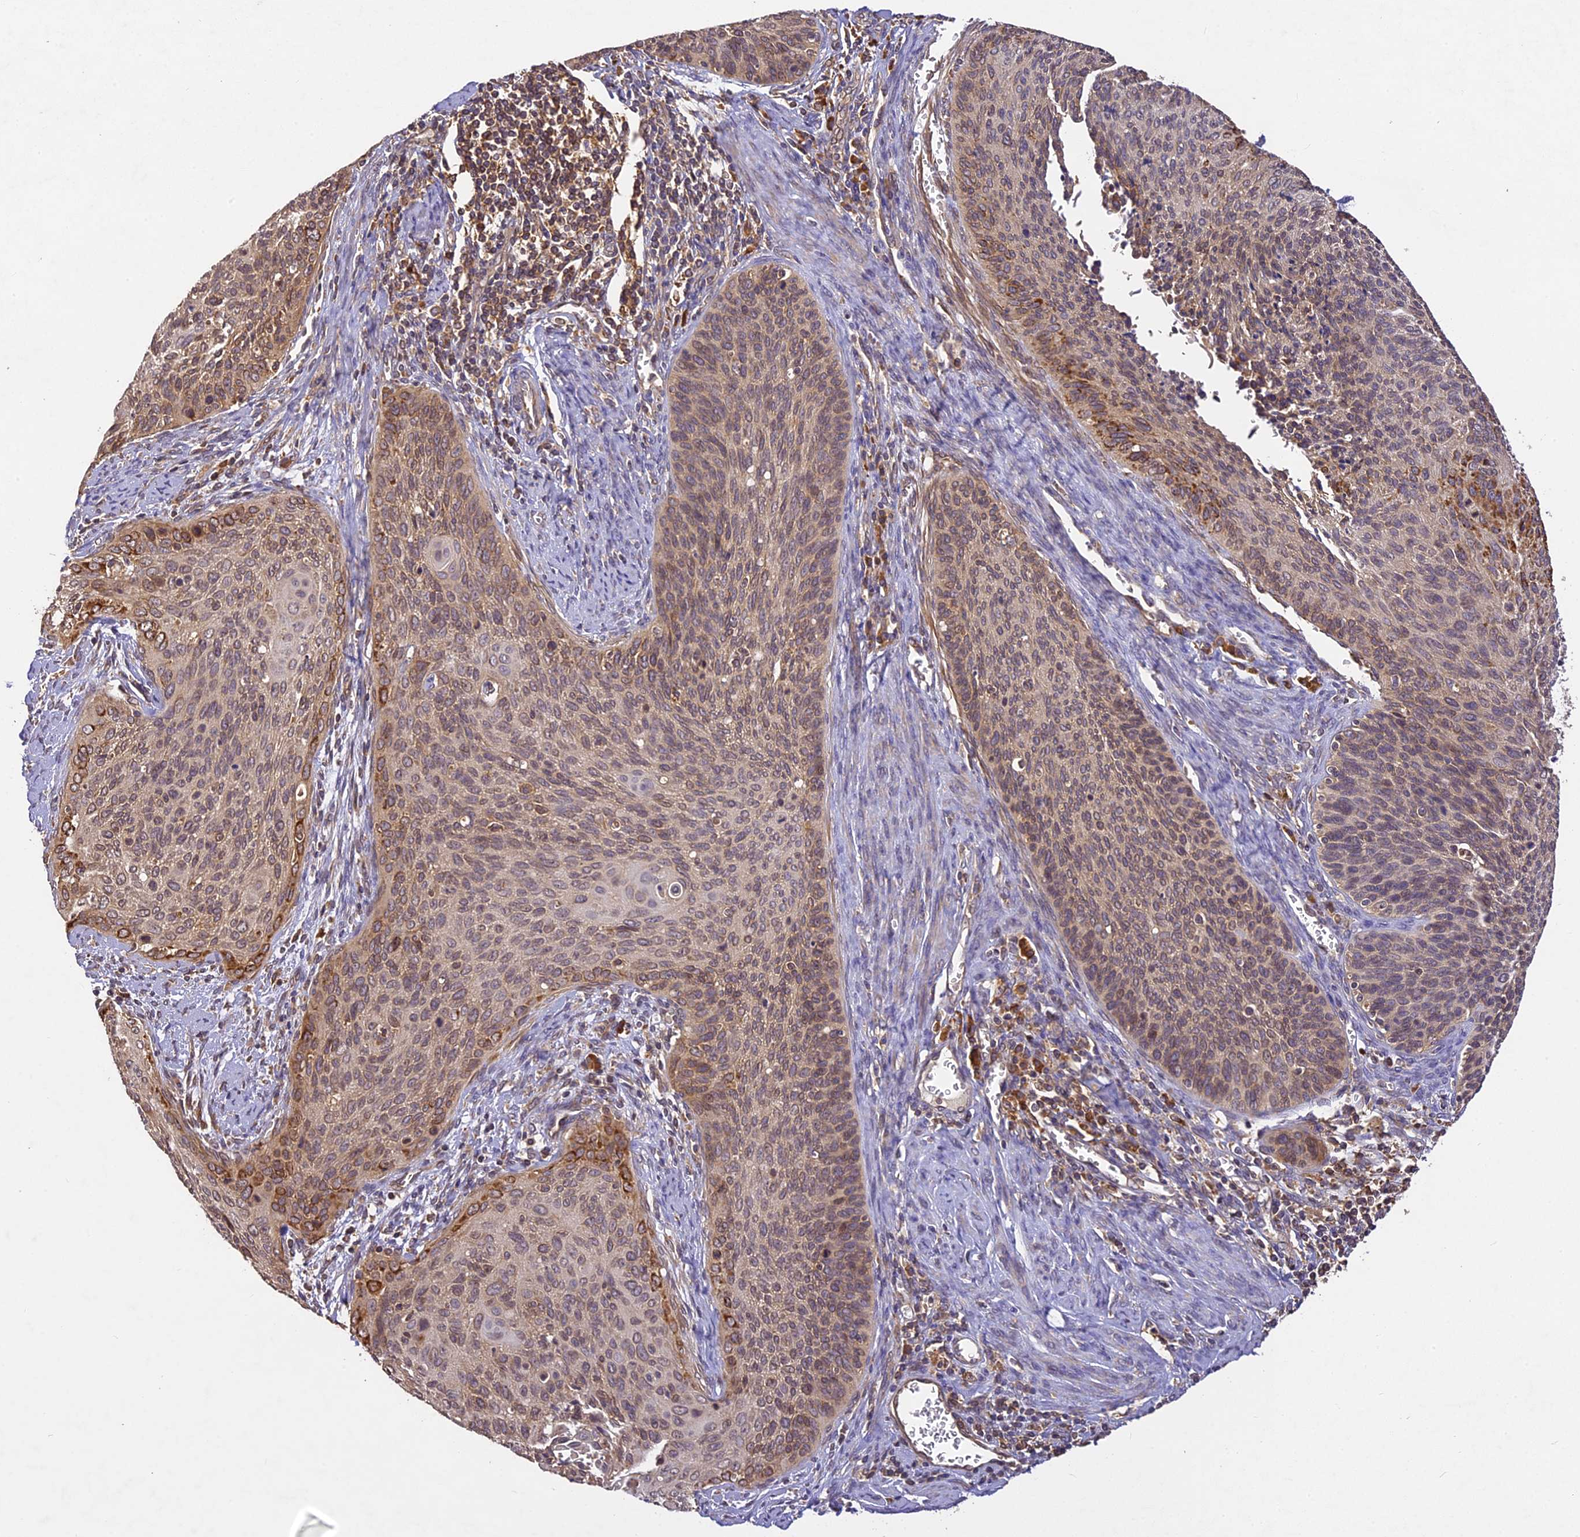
{"staining": {"intensity": "moderate", "quantity": "25%-75%", "location": "cytoplasmic/membranous"}, "tissue": "cervical cancer", "cell_type": "Tumor cells", "image_type": "cancer", "snomed": [{"axis": "morphology", "description": "Squamous cell carcinoma, NOS"}, {"axis": "topography", "description": "Cervix"}], "caption": "Immunohistochemistry image of human cervical cancer stained for a protein (brown), which exhibits medium levels of moderate cytoplasmic/membranous expression in about 25%-75% of tumor cells.", "gene": "BRAP", "patient": {"sex": "female", "age": 55}}